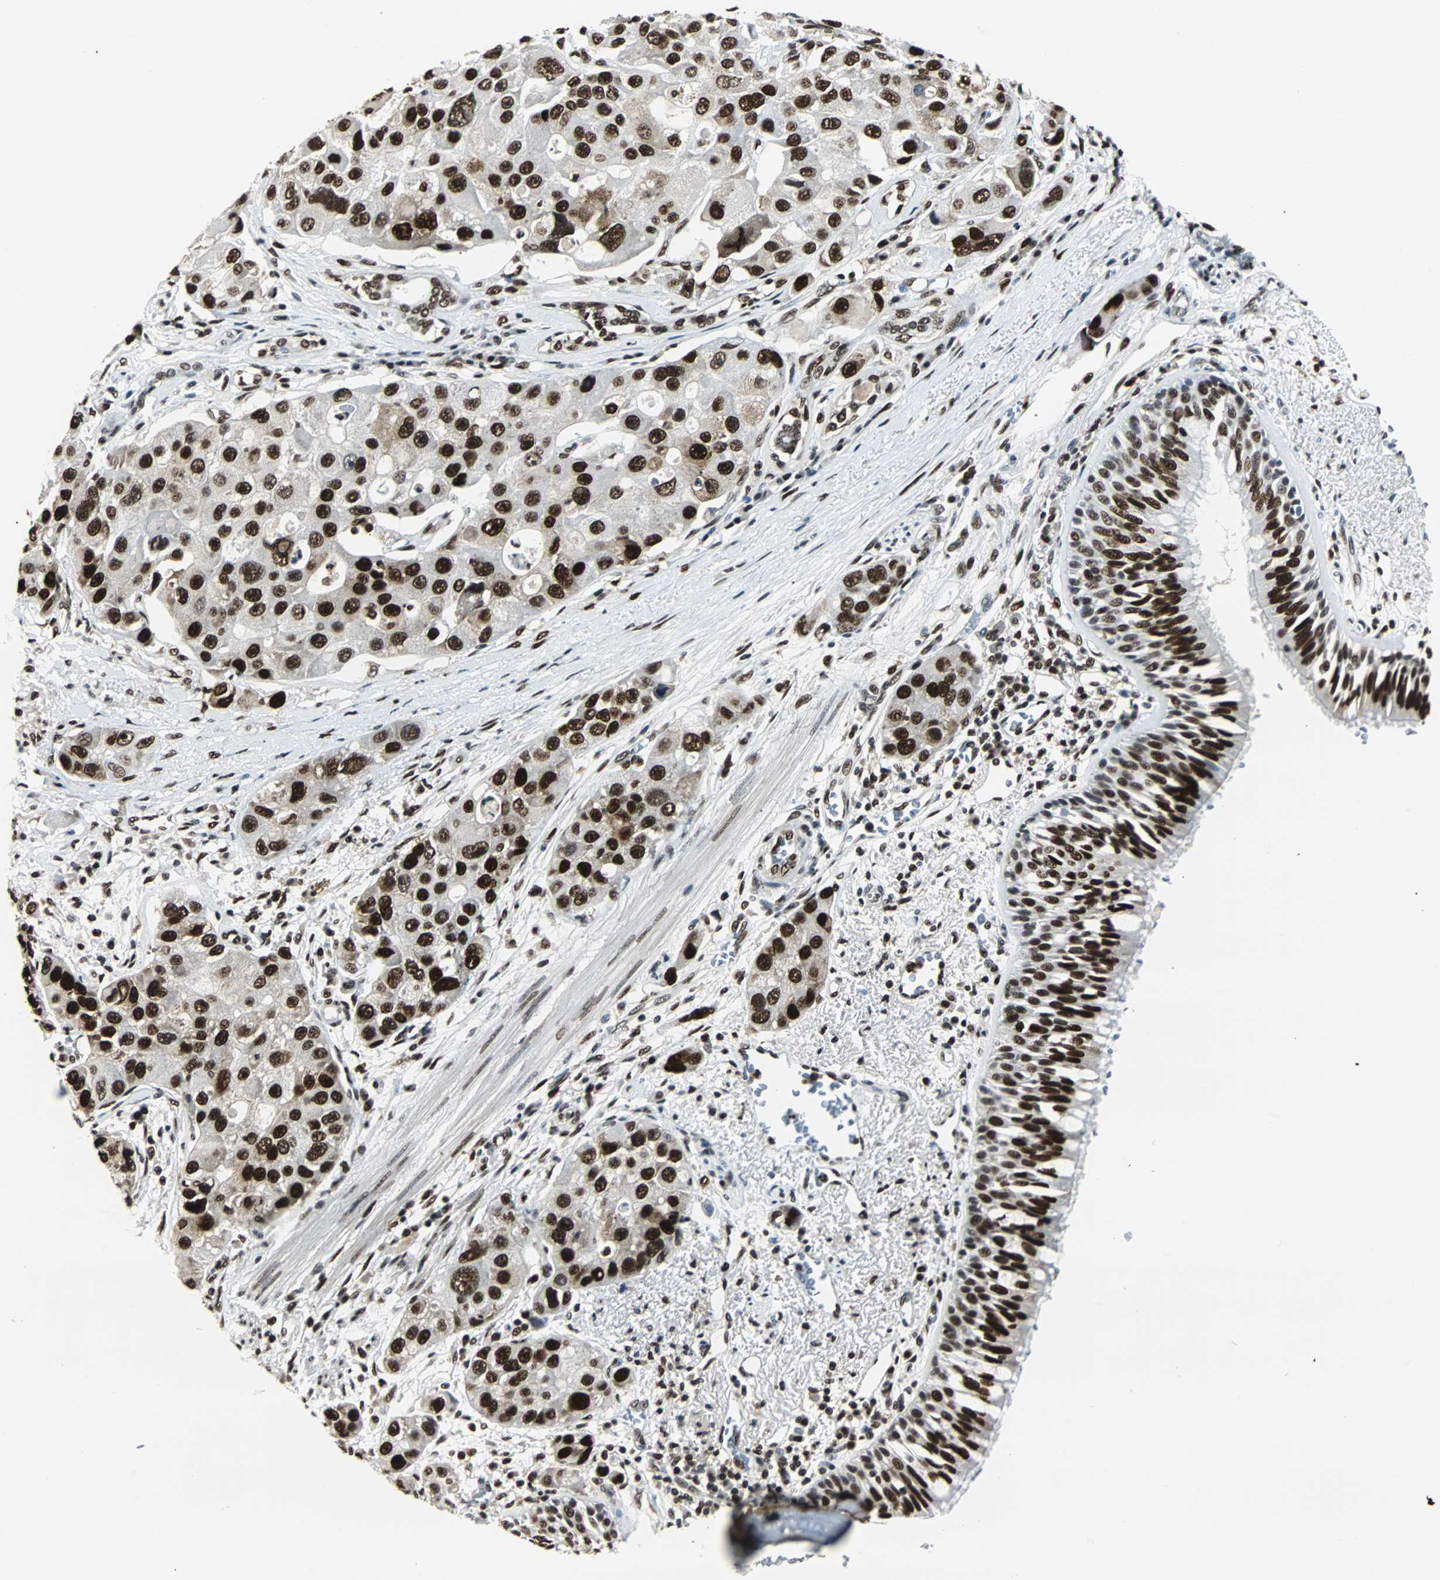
{"staining": {"intensity": "strong", "quantity": ">75%", "location": "nuclear"}, "tissue": "bronchus", "cell_type": "Respiratory epithelial cells", "image_type": "normal", "snomed": [{"axis": "morphology", "description": "Normal tissue, NOS"}, {"axis": "morphology", "description": "Adenocarcinoma, NOS"}, {"axis": "morphology", "description": "Adenocarcinoma, metastatic, NOS"}, {"axis": "topography", "description": "Lymph node"}, {"axis": "topography", "description": "Bronchus"}, {"axis": "topography", "description": "Lung"}], "caption": "An image showing strong nuclear expression in approximately >75% of respiratory epithelial cells in benign bronchus, as visualized by brown immunohistochemical staining.", "gene": "XRCC4", "patient": {"sex": "female", "age": 54}}